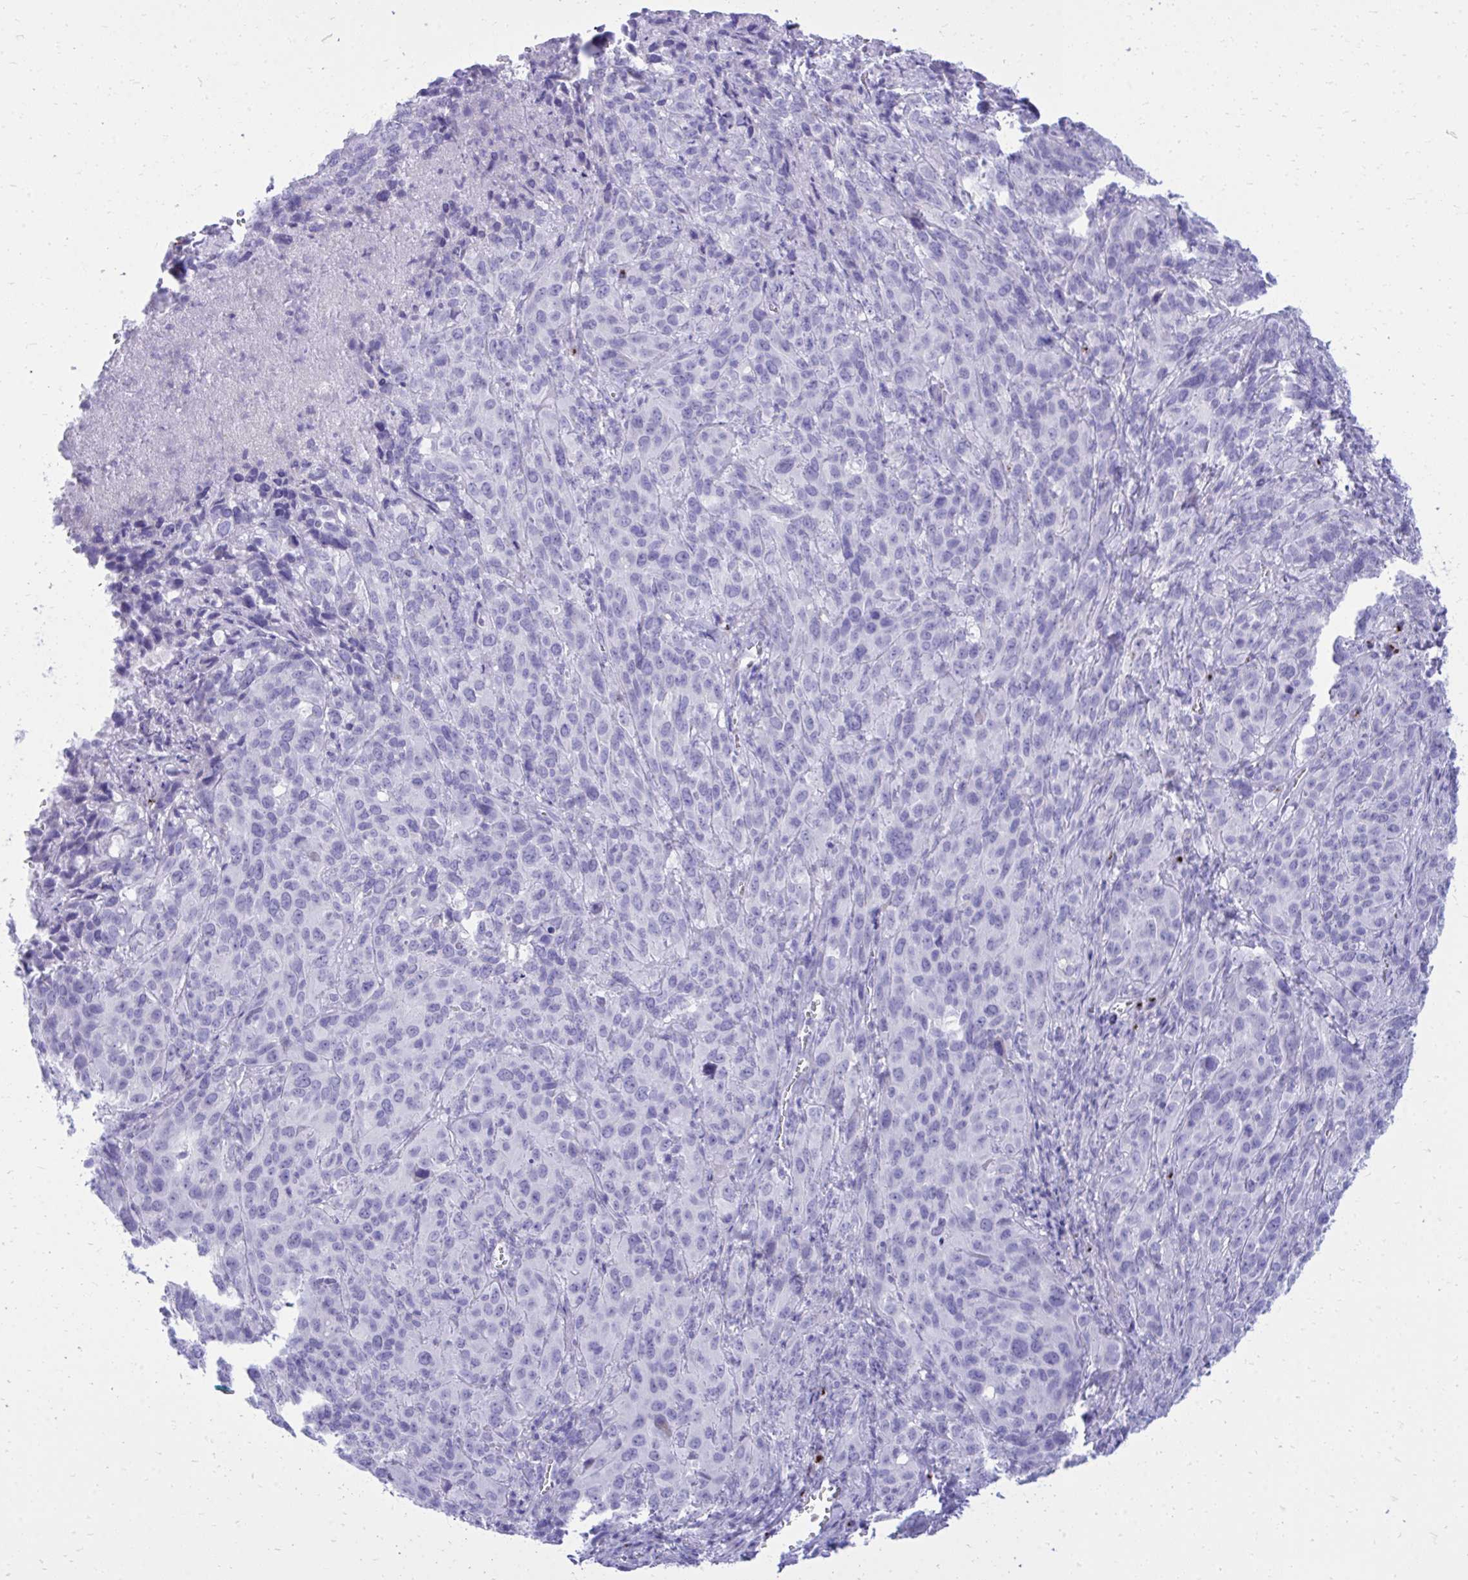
{"staining": {"intensity": "negative", "quantity": "none", "location": "none"}, "tissue": "cervical cancer", "cell_type": "Tumor cells", "image_type": "cancer", "snomed": [{"axis": "morphology", "description": "Squamous cell carcinoma, NOS"}, {"axis": "topography", "description": "Cervix"}], "caption": "Immunohistochemical staining of human cervical cancer shows no significant staining in tumor cells. (DAB (3,3'-diaminobenzidine) IHC visualized using brightfield microscopy, high magnification).", "gene": "ANKDD1B", "patient": {"sex": "female", "age": 51}}